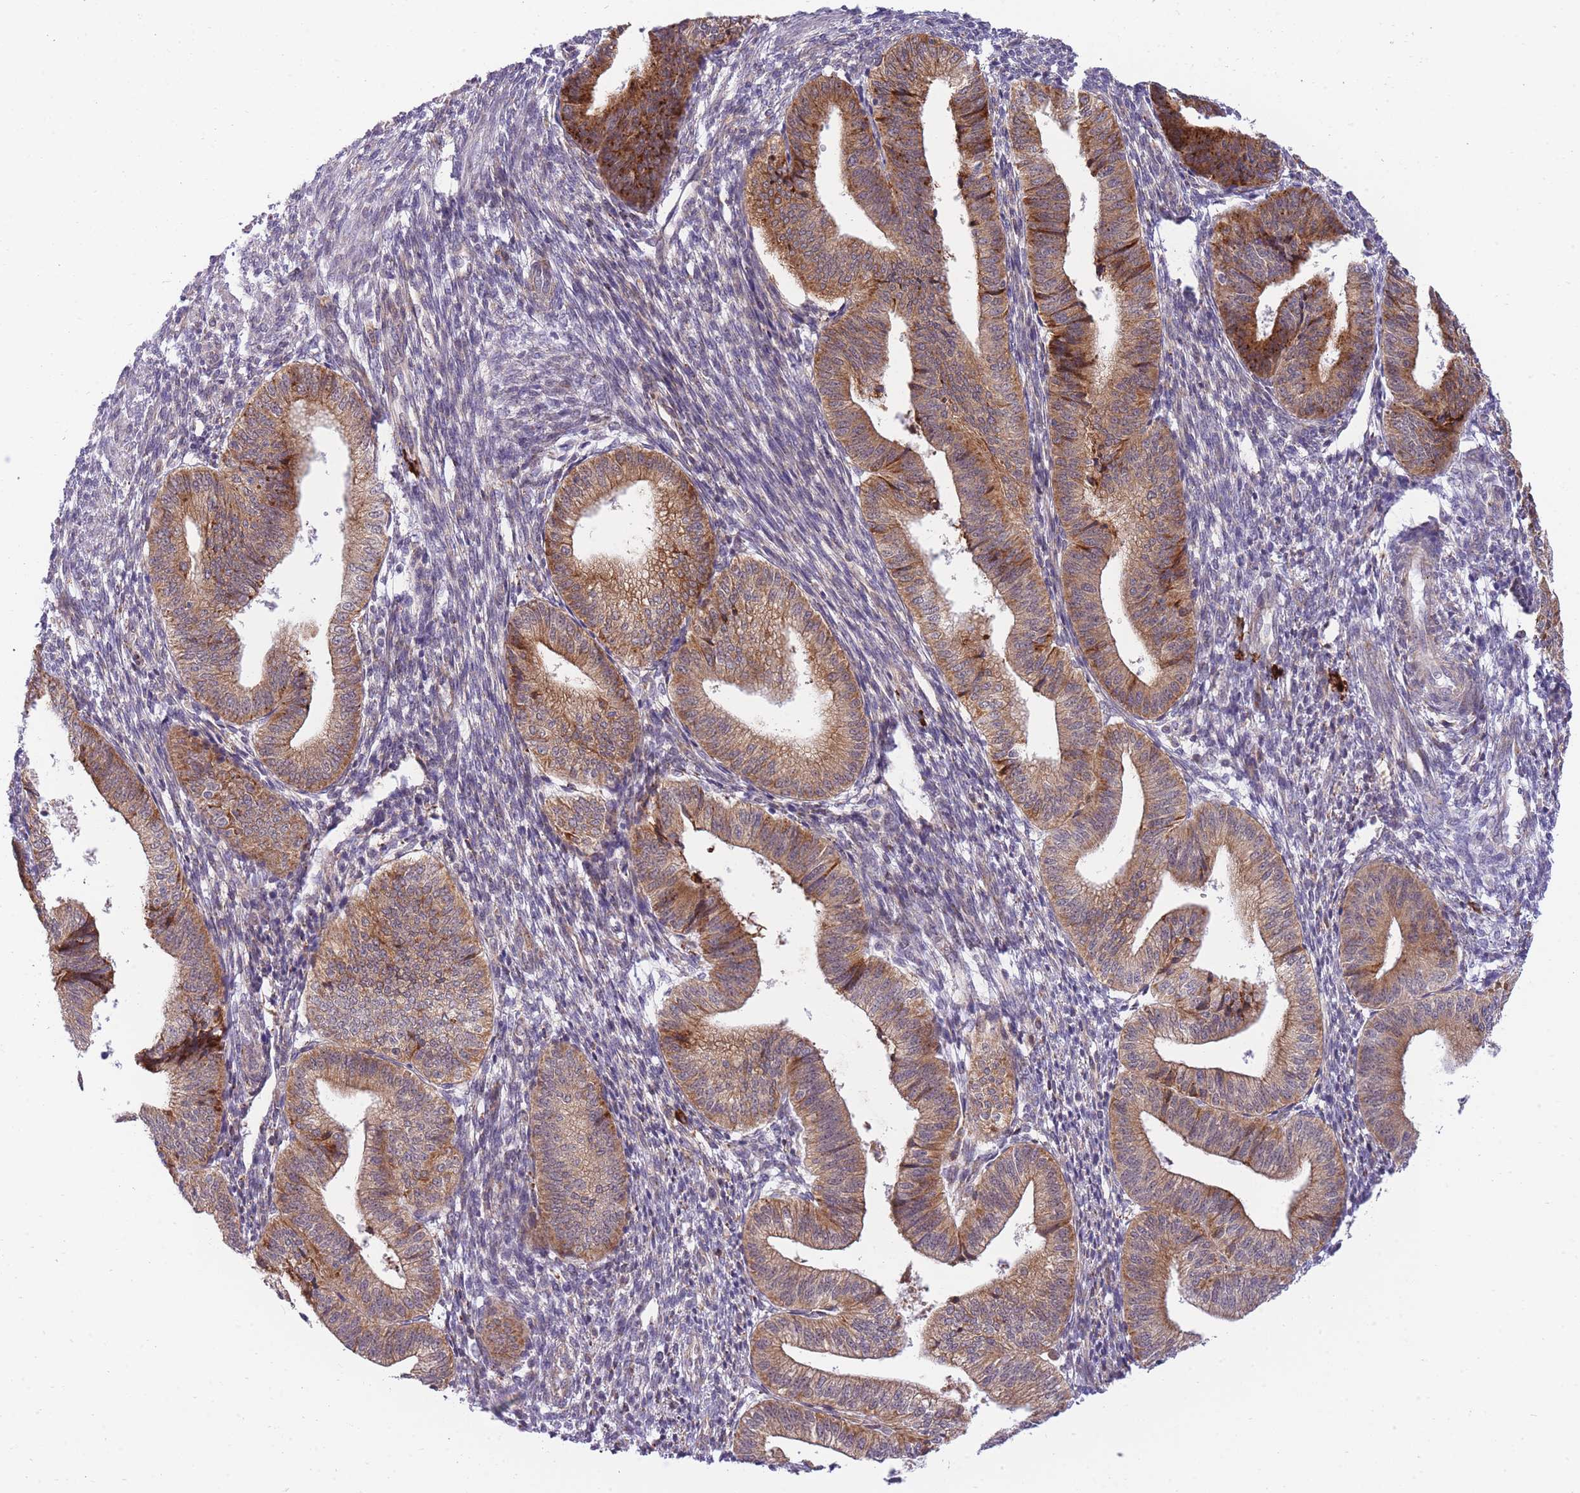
{"staining": {"intensity": "weak", "quantity": "<25%", "location": "cytoplasmic/membranous"}, "tissue": "endometrium", "cell_type": "Cells in endometrial stroma", "image_type": "normal", "snomed": [{"axis": "morphology", "description": "Normal tissue, NOS"}, {"axis": "topography", "description": "Endometrium"}], "caption": "Unremarkable endometrium was stained to show a protein in brown. There is no significant positivity in cells in endometrial stroma. (Stains: DAB (3,3'-diaminobenzidine) immunohistochemistry (IHC) with hematoxylin counter stain, Microscopy: brightfield microscopy at high magnification).", "gene": "EXOSC8", "patient": {"sex": "female", "age": 34}}